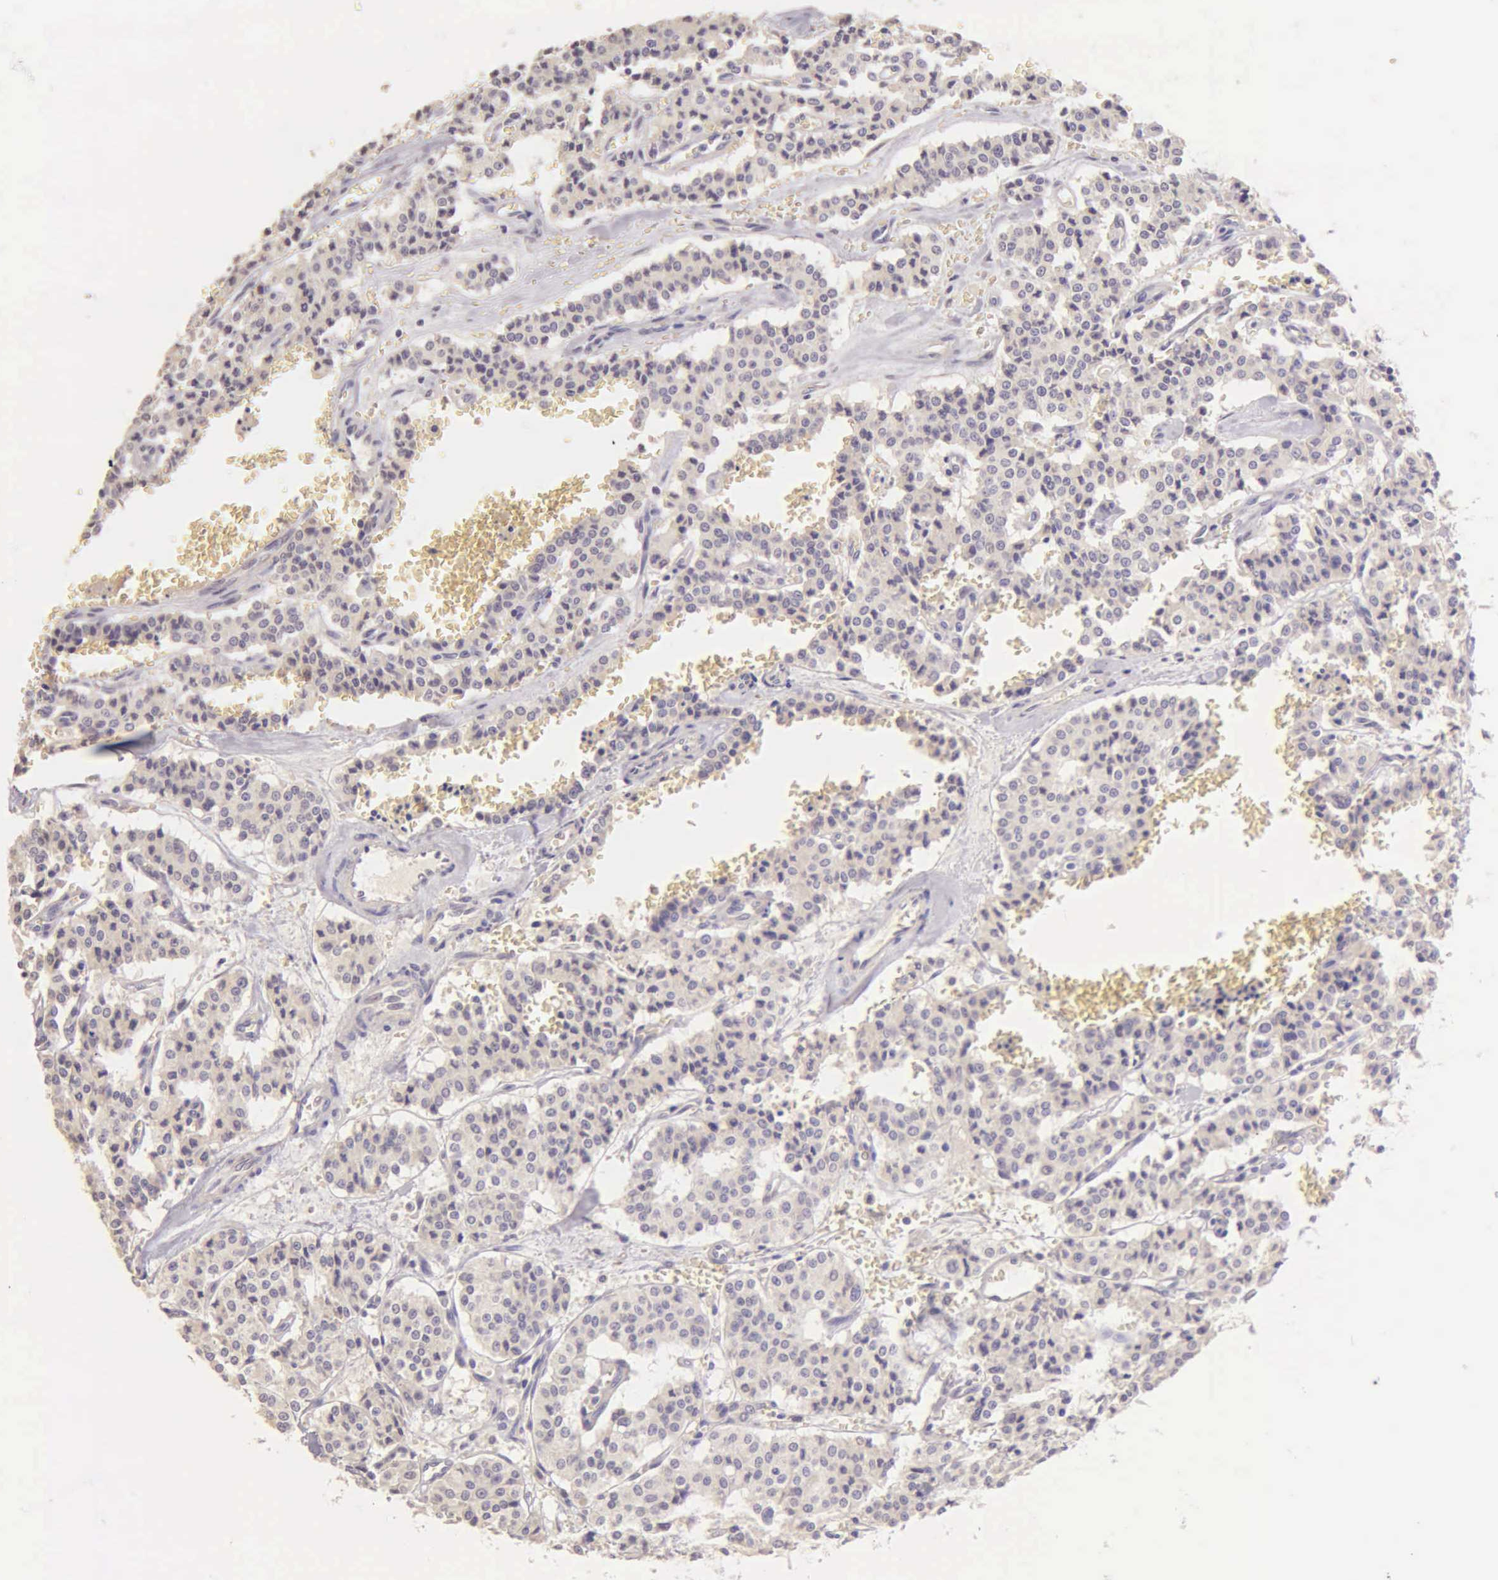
{"staining": {"intensity": "negative", "quantity": "none", "location": "none"}, "tissue": "carcinoid", "cell_type": "Tumor cells", "image_type": "cancer", "snomed": [{"axis": "morphology", "description": "Carcinoid, malignant, NOS"}, {"axis": "topography", "description": "Bronchus"}], "caption": "A photomicrograph of human carcinoid is negative for staining in tumor cells.", "gene": "ESR1", "patient": {"sex": "male", "age": 55}}